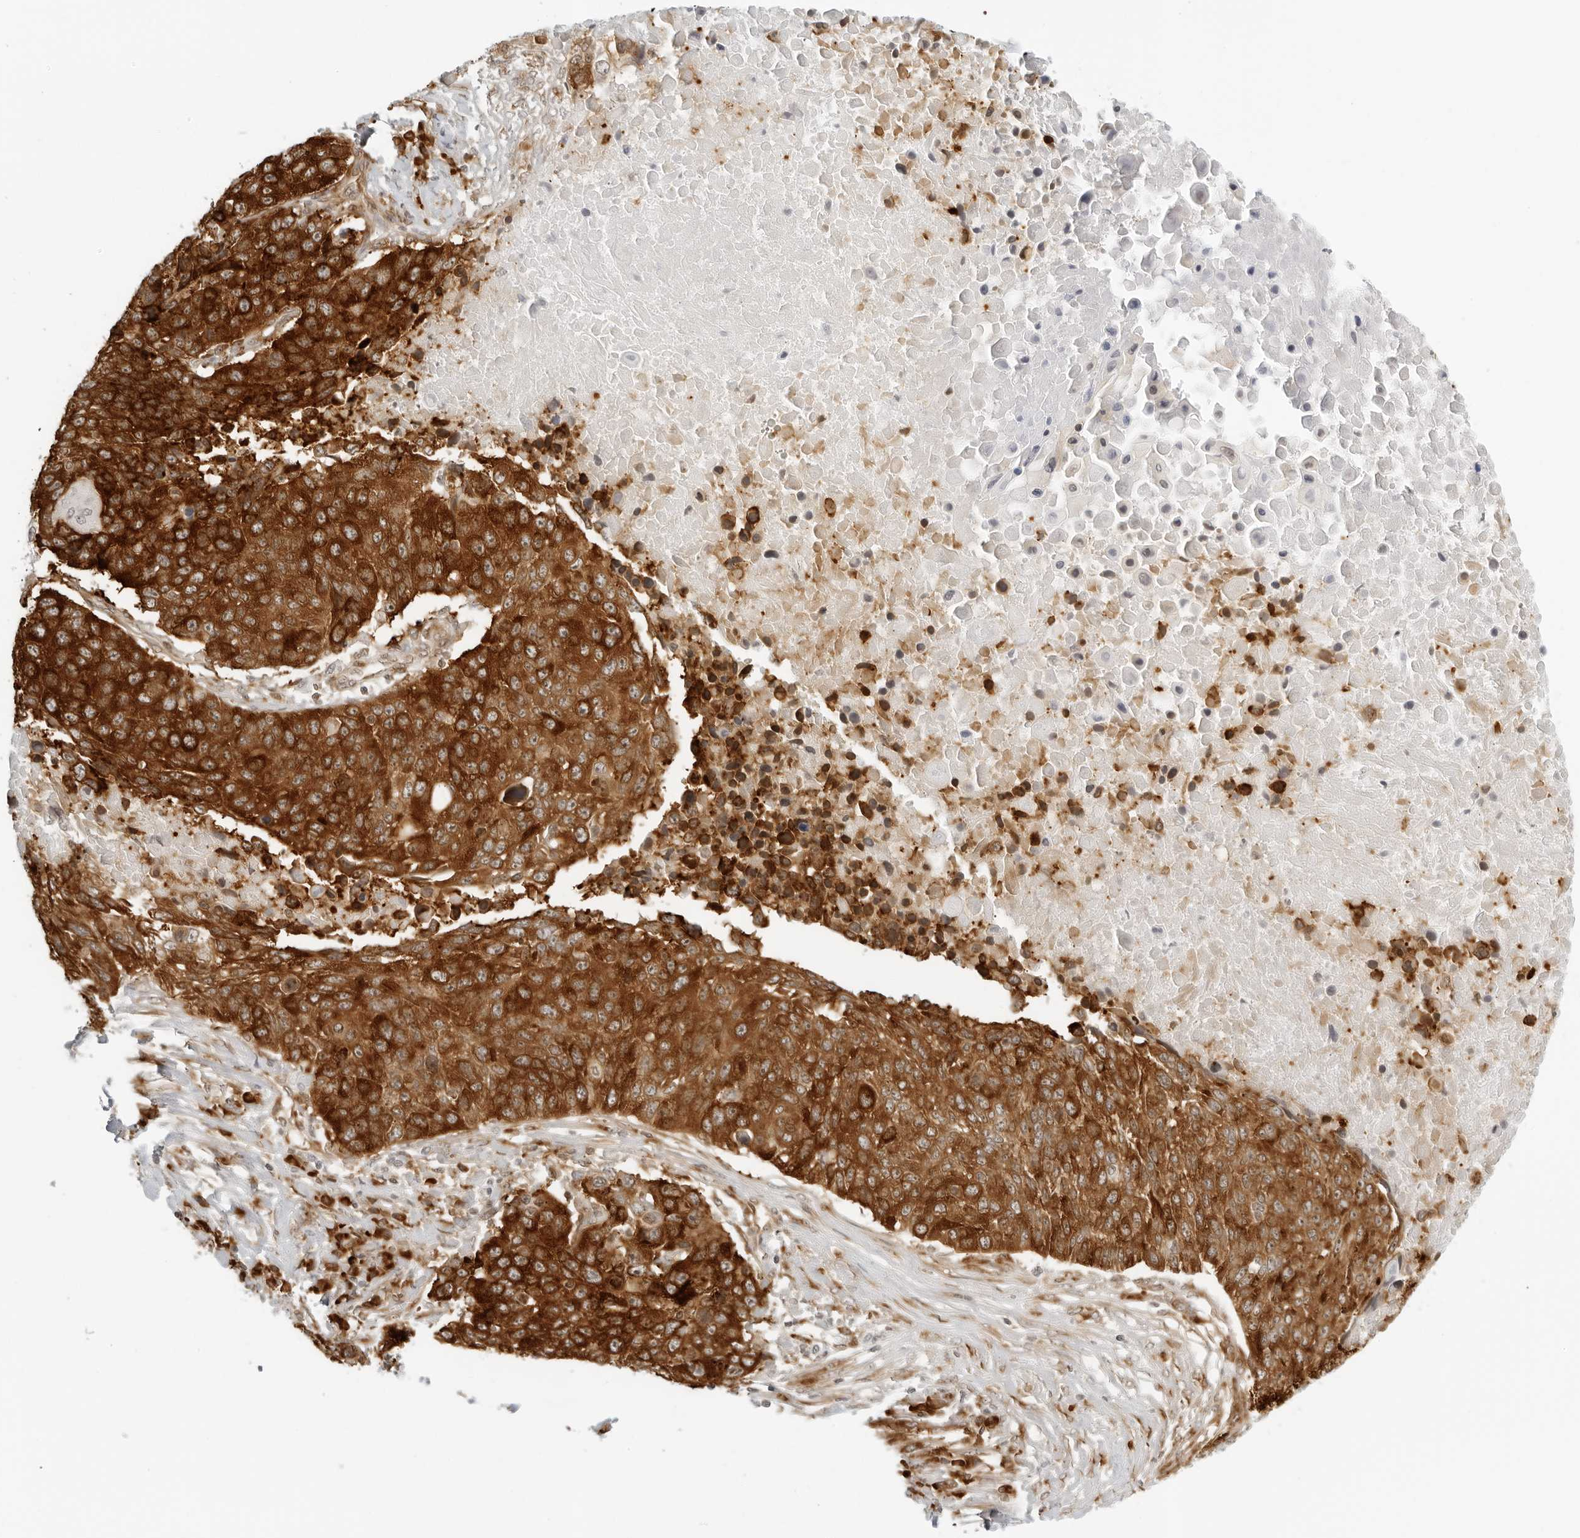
{"staining": {"intensity": "strong", "quantity": ">75%", "location": "cytoplasmic/membranous"}, "tissue": "lung cancer", "cell_type": "Tumor cells", "image_type": "cancer", "snomed": [{"axis": "morphology", "description": "Squamous cell carcinoma, NOS"}, {"axis": "topography", "description": "Lung"}], "caption": "Lung cancer stained with IHC reveals strong cytoplasmic/membranous expression in about >75% of tumor cells.", "gene": "EIF4G1", "patient": {"sex": "male", "age": 66}}